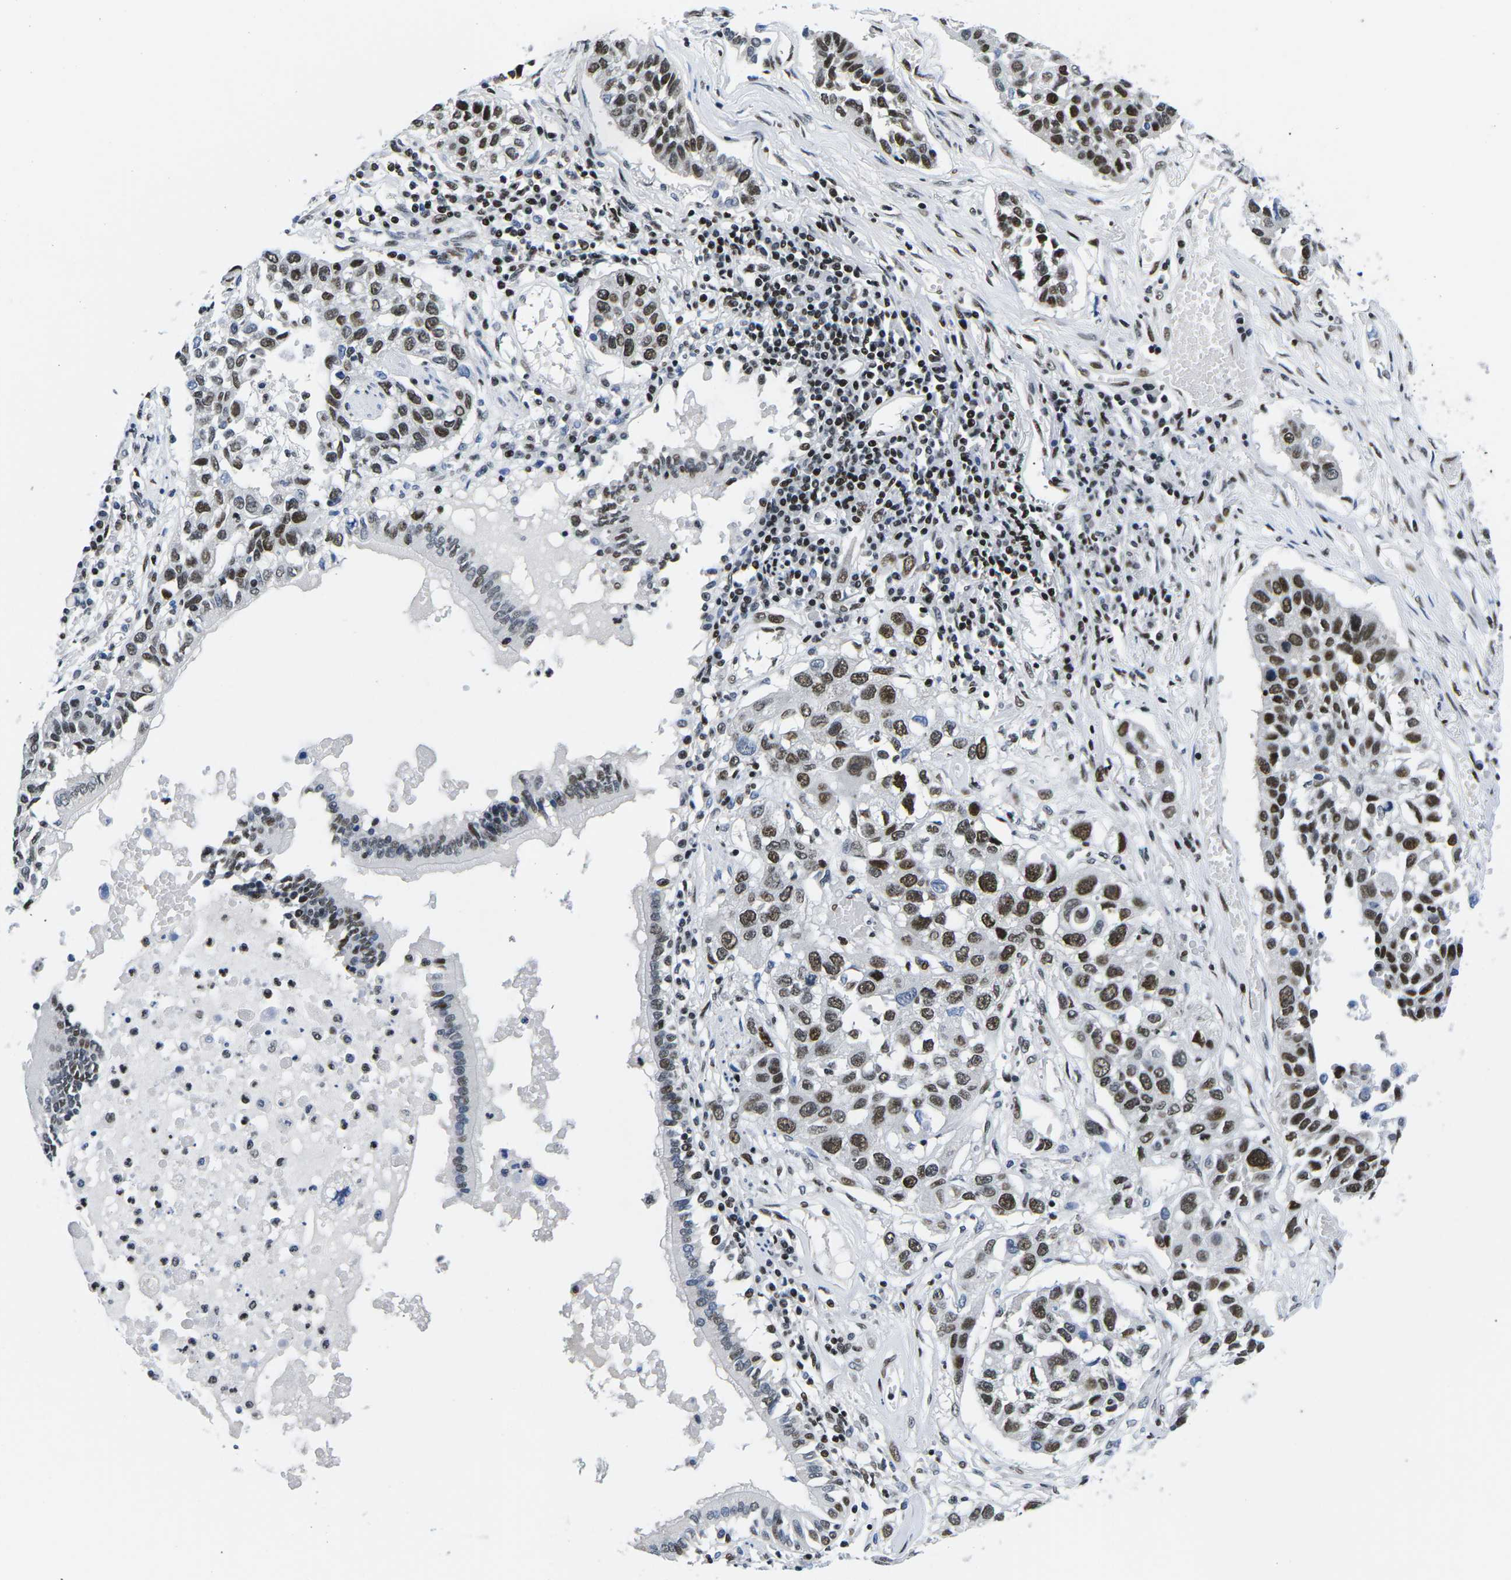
{"staining": {"intensity": "strong", "quantity": ">75%", "location": "nuclear"}, "tissue": "lung cancer", "cell_type": "Tumor cells", "image_type": "cancer", "snomed": [{"axis": "morphology", "description": "Squamous cell carcinoma, NOS"}, {"axis": "topography", "description": "Lung"}], "caption": "This is a photomicrograph of immunohistochemistry (IHC) staining of lung cancer, which shows strong expression in the nuclear of tumor cells.", "gene": "ATF1", "patient": {"sex": "male", "age": 71}}